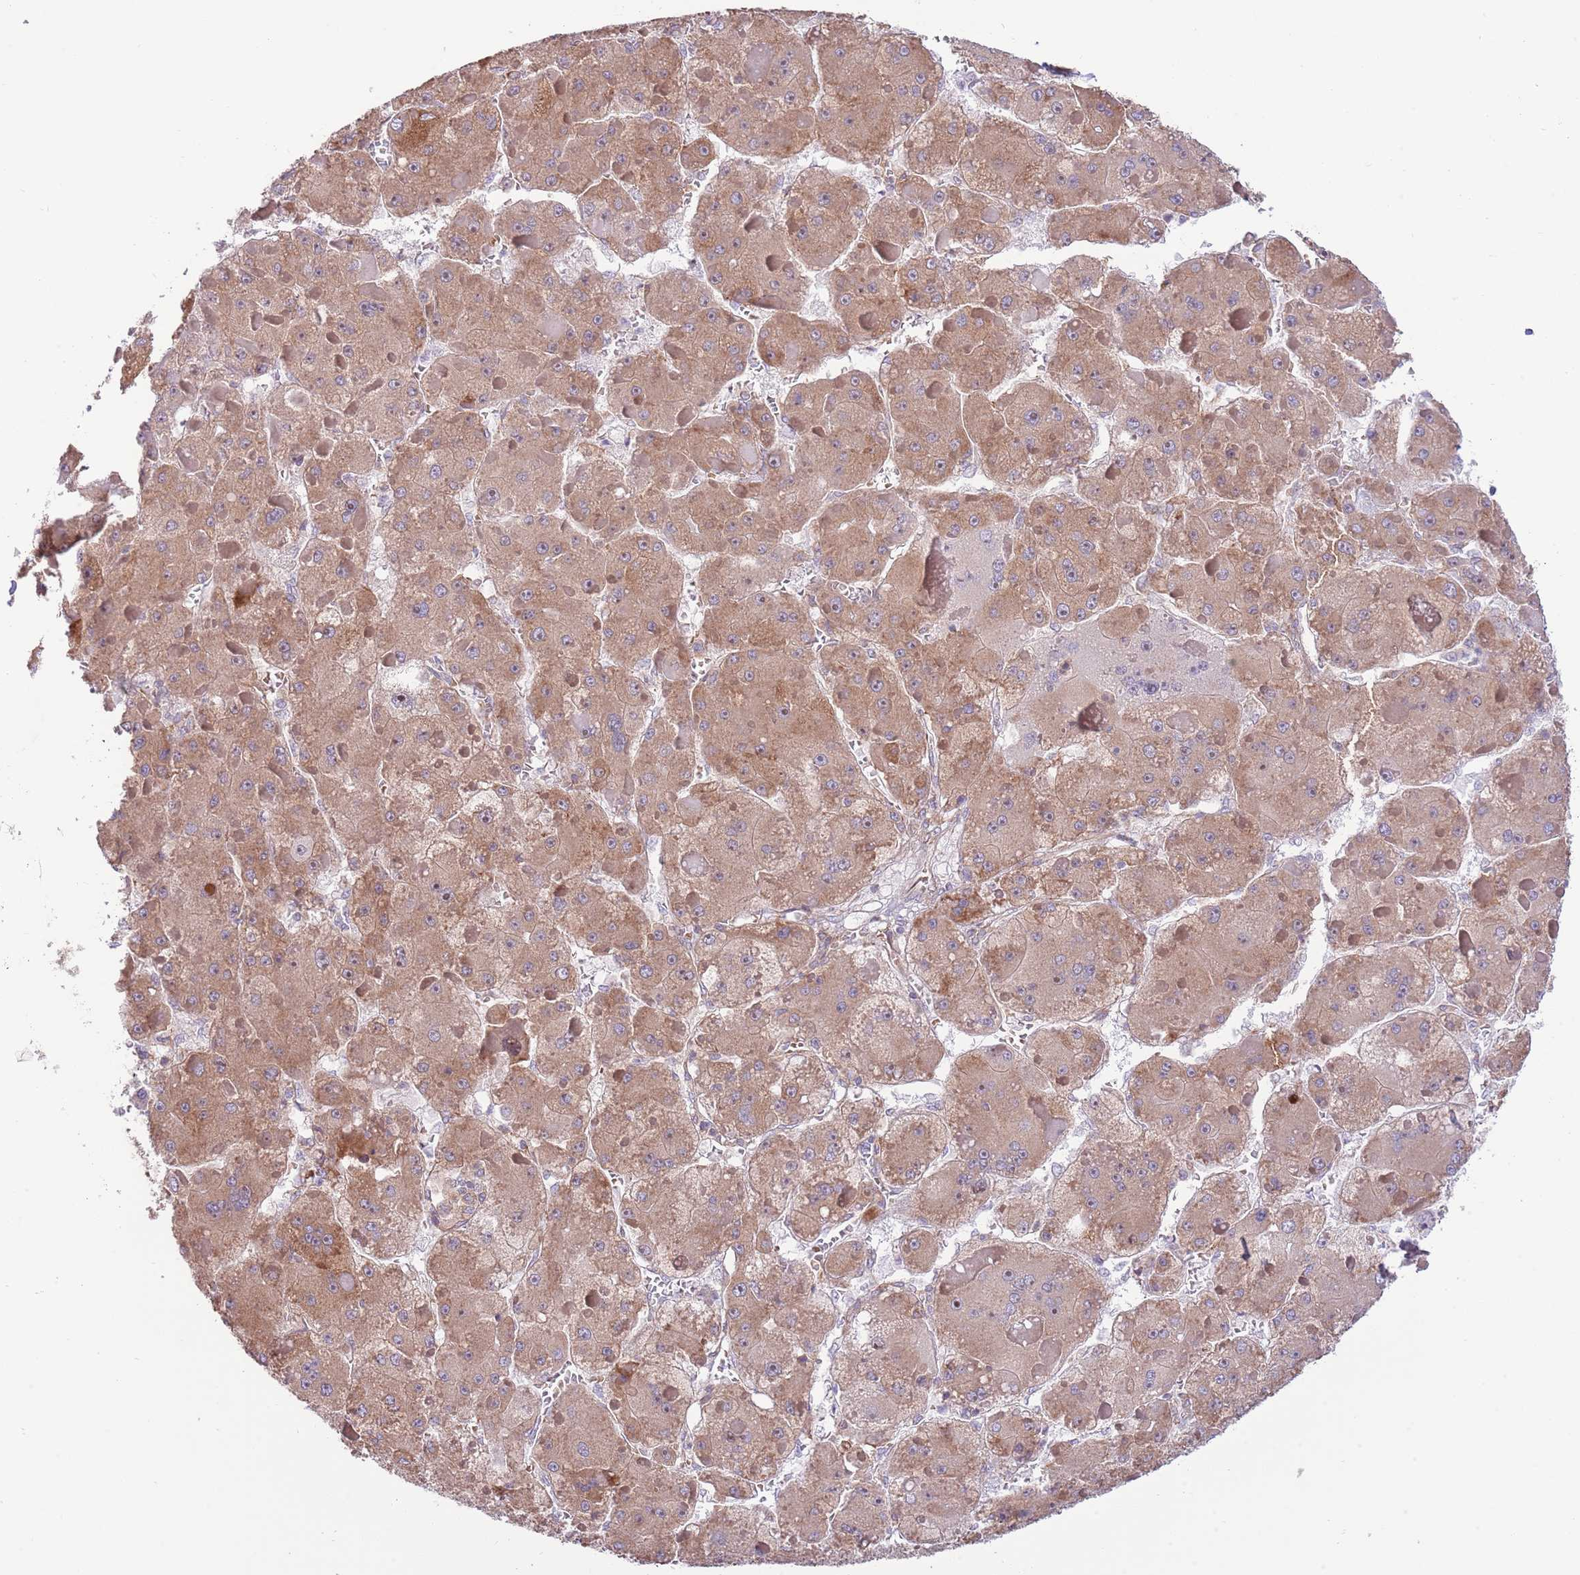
{"staining": {"intensity": "moderate", "quantity": ">75%", "location": "cytoplasmic/membranous"}, "tissue": "liver cancer", "cell_type": "Tumor cells", "image_type": "cancer", "snomed": [{"axis": "morphology", "description": "Carcinoma, Hepatocellular, NOS"}, {"axis": "topography", "description": "Liver"}], "caption": "Moderate cytoplasmic/membranous positivity for a protein is appreciated in about >75% of tumor cells of hepatocellular carcinoma (liver) using immunohistochemistry (IHC).", "gene": "DAND5", "patient": {"sex": "female", "age": 73}}